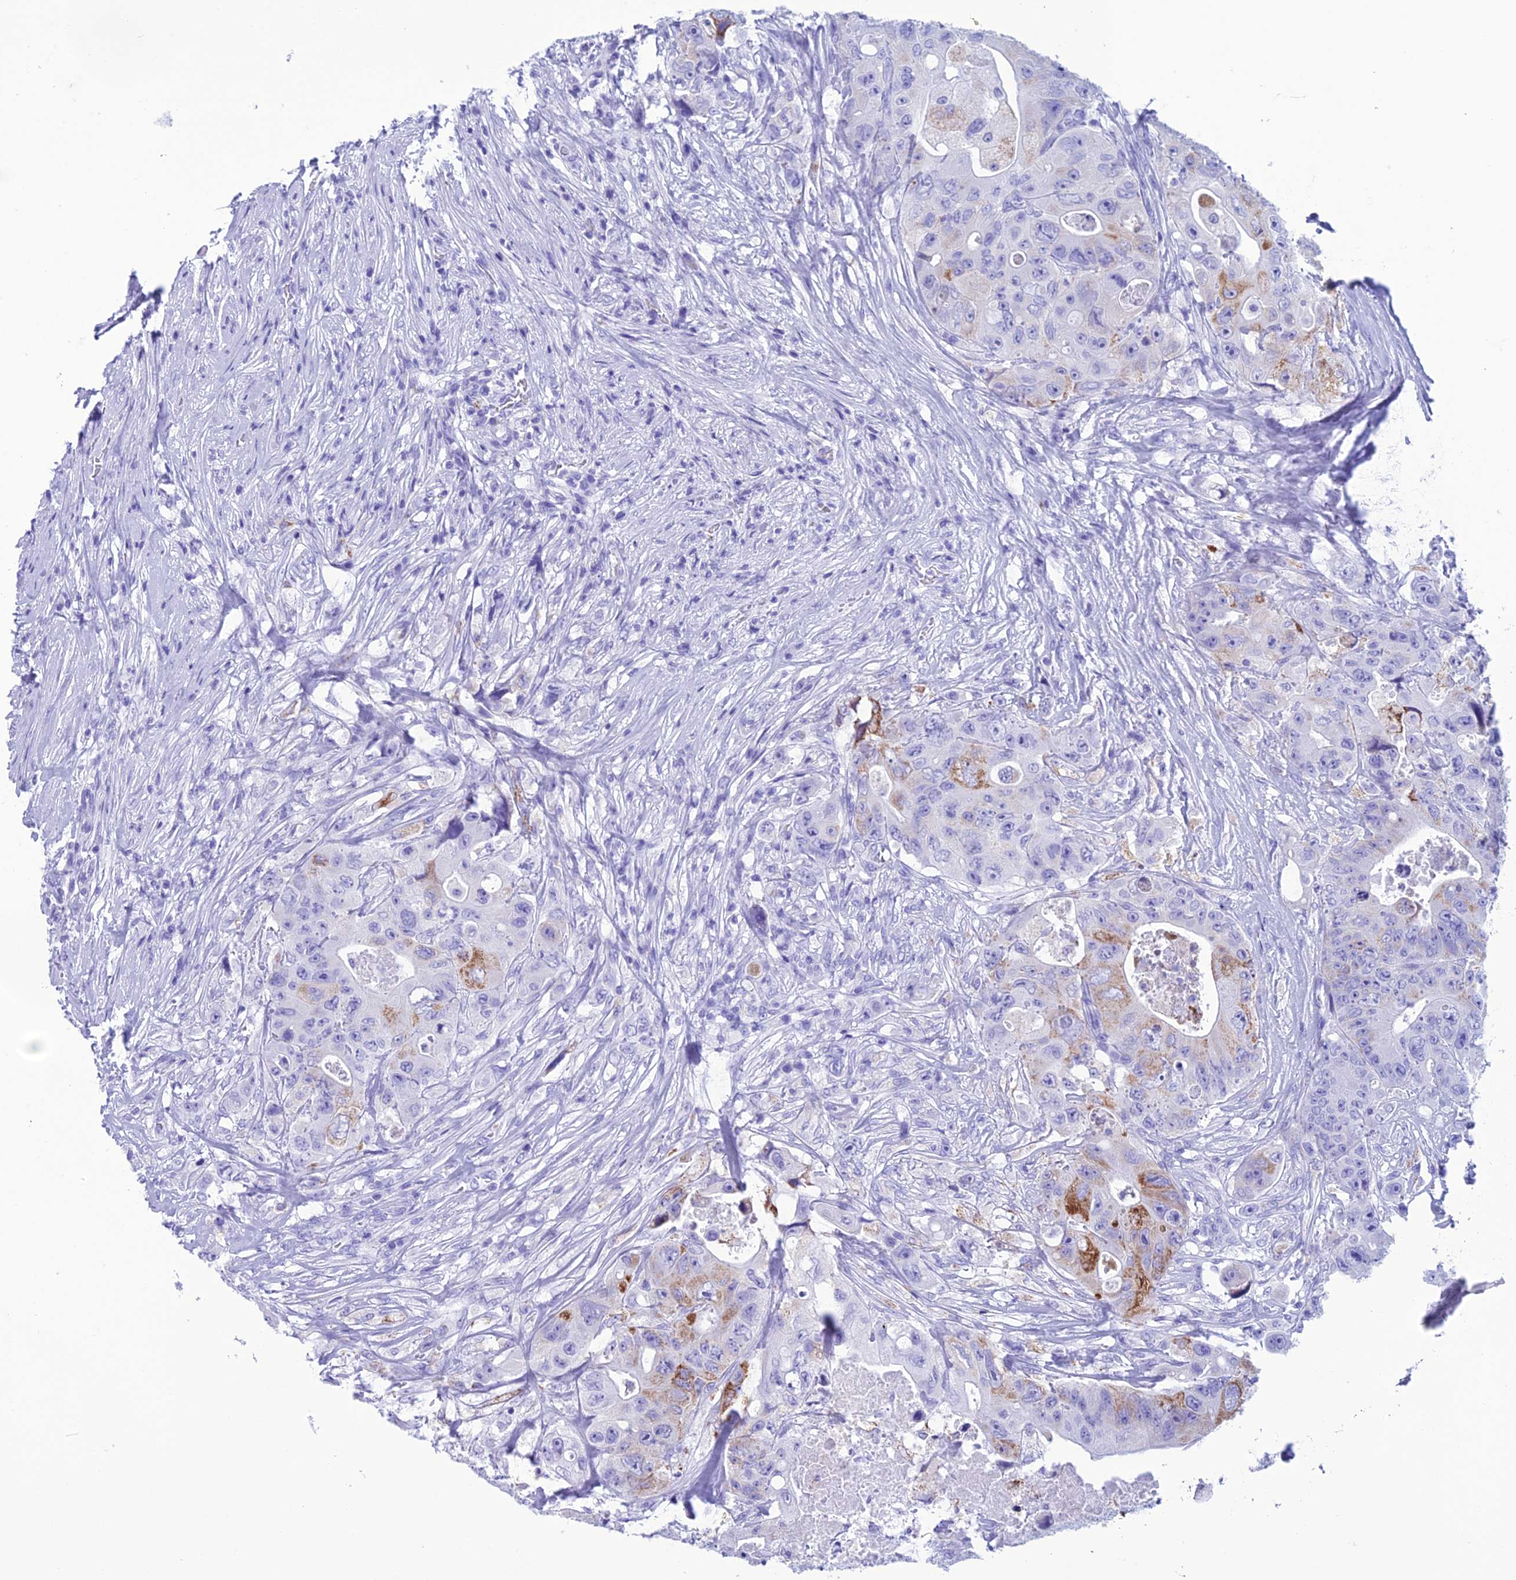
{"staining": {"intensity": "moderate", "quantity": "<25%", "location": "cytoplasmic/membranous"}, "tissue": "colorectal cancer", "cell_type": "Tumor cells", "image_type": "cancer", "snomed": [{"axis": "morphology", "description": "Adenocarcinoma, NOS"}, {"axis": "topography", "description": "Colon"}], "caption": "About <25% of tumor cells in human colorectal cancer demonstrate moderate cytoplasmic/membranous protein staining as visualized by brown immunohistochemical staining.", "gene": "TRAM1L1", "patient": {"sex": "female", "age": 46}}